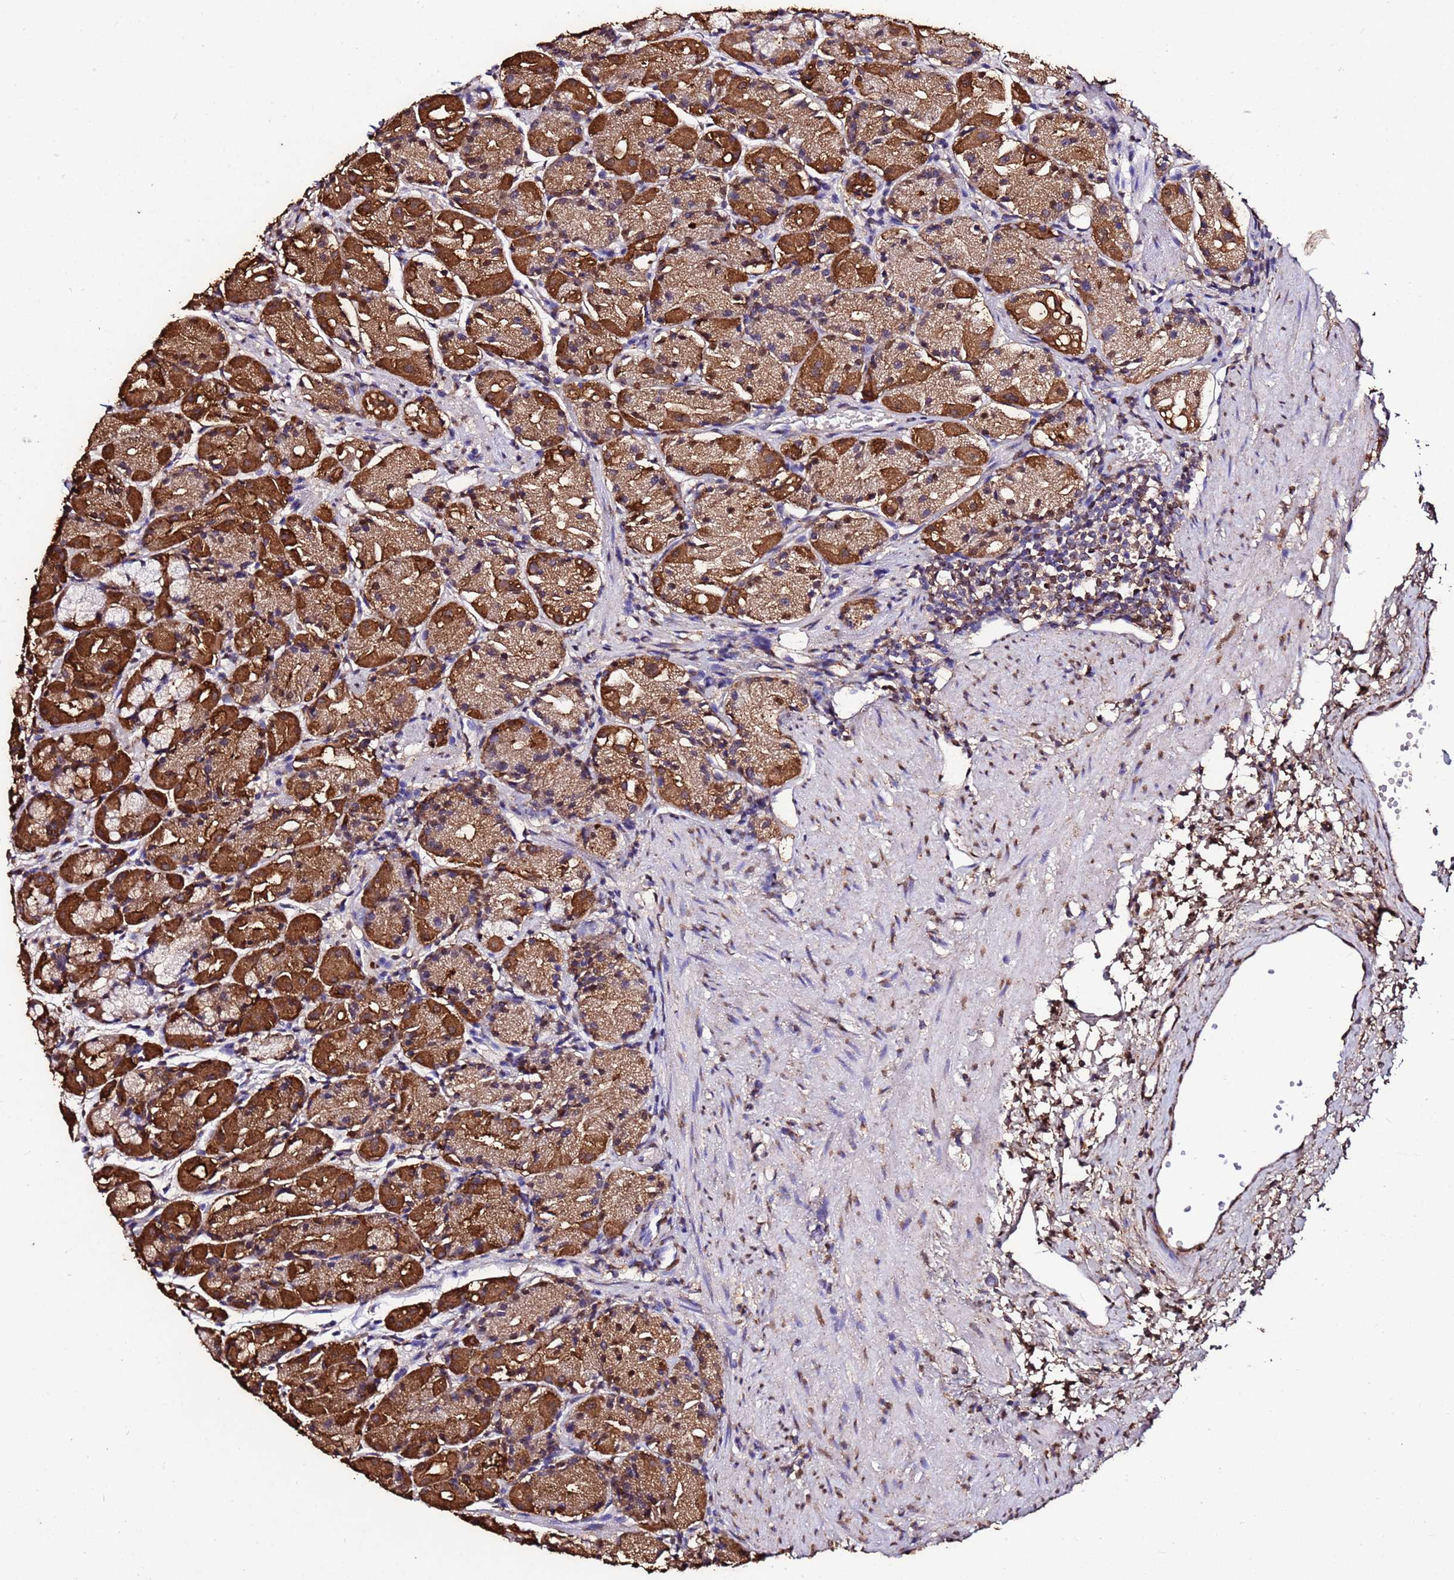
{"staining": {"intensity": "strong", "quantity": ">75%", "location": "cytoplasmic/membranous,nuclear"}, "tissue": "stomach", "cell_type": "Glandular cells", "image_type": "normal", "snomed": [{"axis": "morphology", "description": "Normal tissue, NOS"}, {"axis": "topography", "description": "Stomach, upper"}], "caption": "A histopathology image of human stomach stained for a protein exhibits strong cytoplasmic/membranous,nuclear brown staining in glandular cells.", "gene": "TRIP6", "patient": {"sex": "male", "age": 47}}